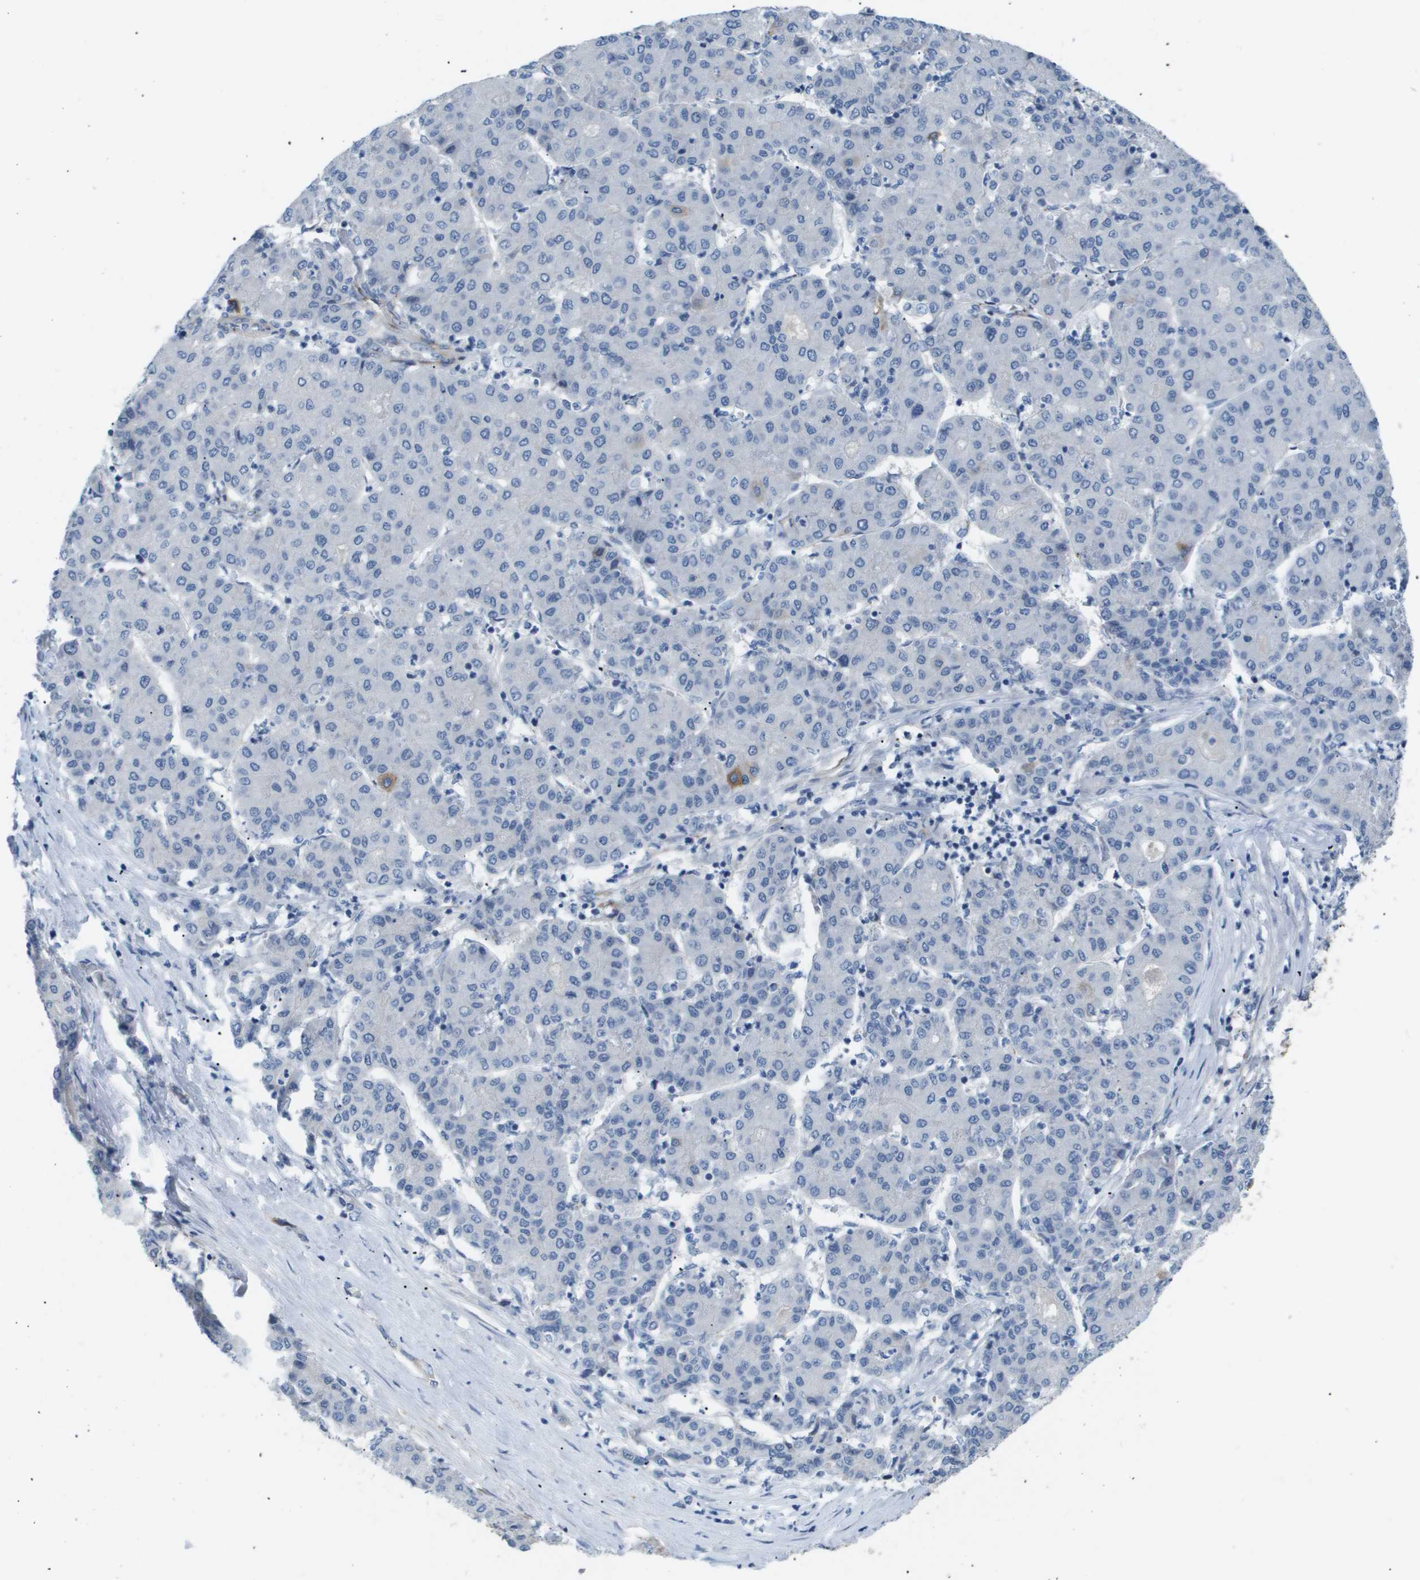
{"staining": {"intensity": "negative", "quantity": "none", "location": "none"}, "tissue": "liver cancer", "cell_type": "Tumor cells", "image_type": "cancer", "snomed": [{"axis": "morphology", "description": "Carcinoma, Hepatocellular, NOS"}, {"axis": "topography", "description": "Liver"}], "caption": "Human liver cancer (hepatocellular carcinoma) stained for a protein using immunohistochemistry demonstrates no positivity in tumor cells.", "gene": "OTUD5", "patient": {"sex": "male", "age": 65}}